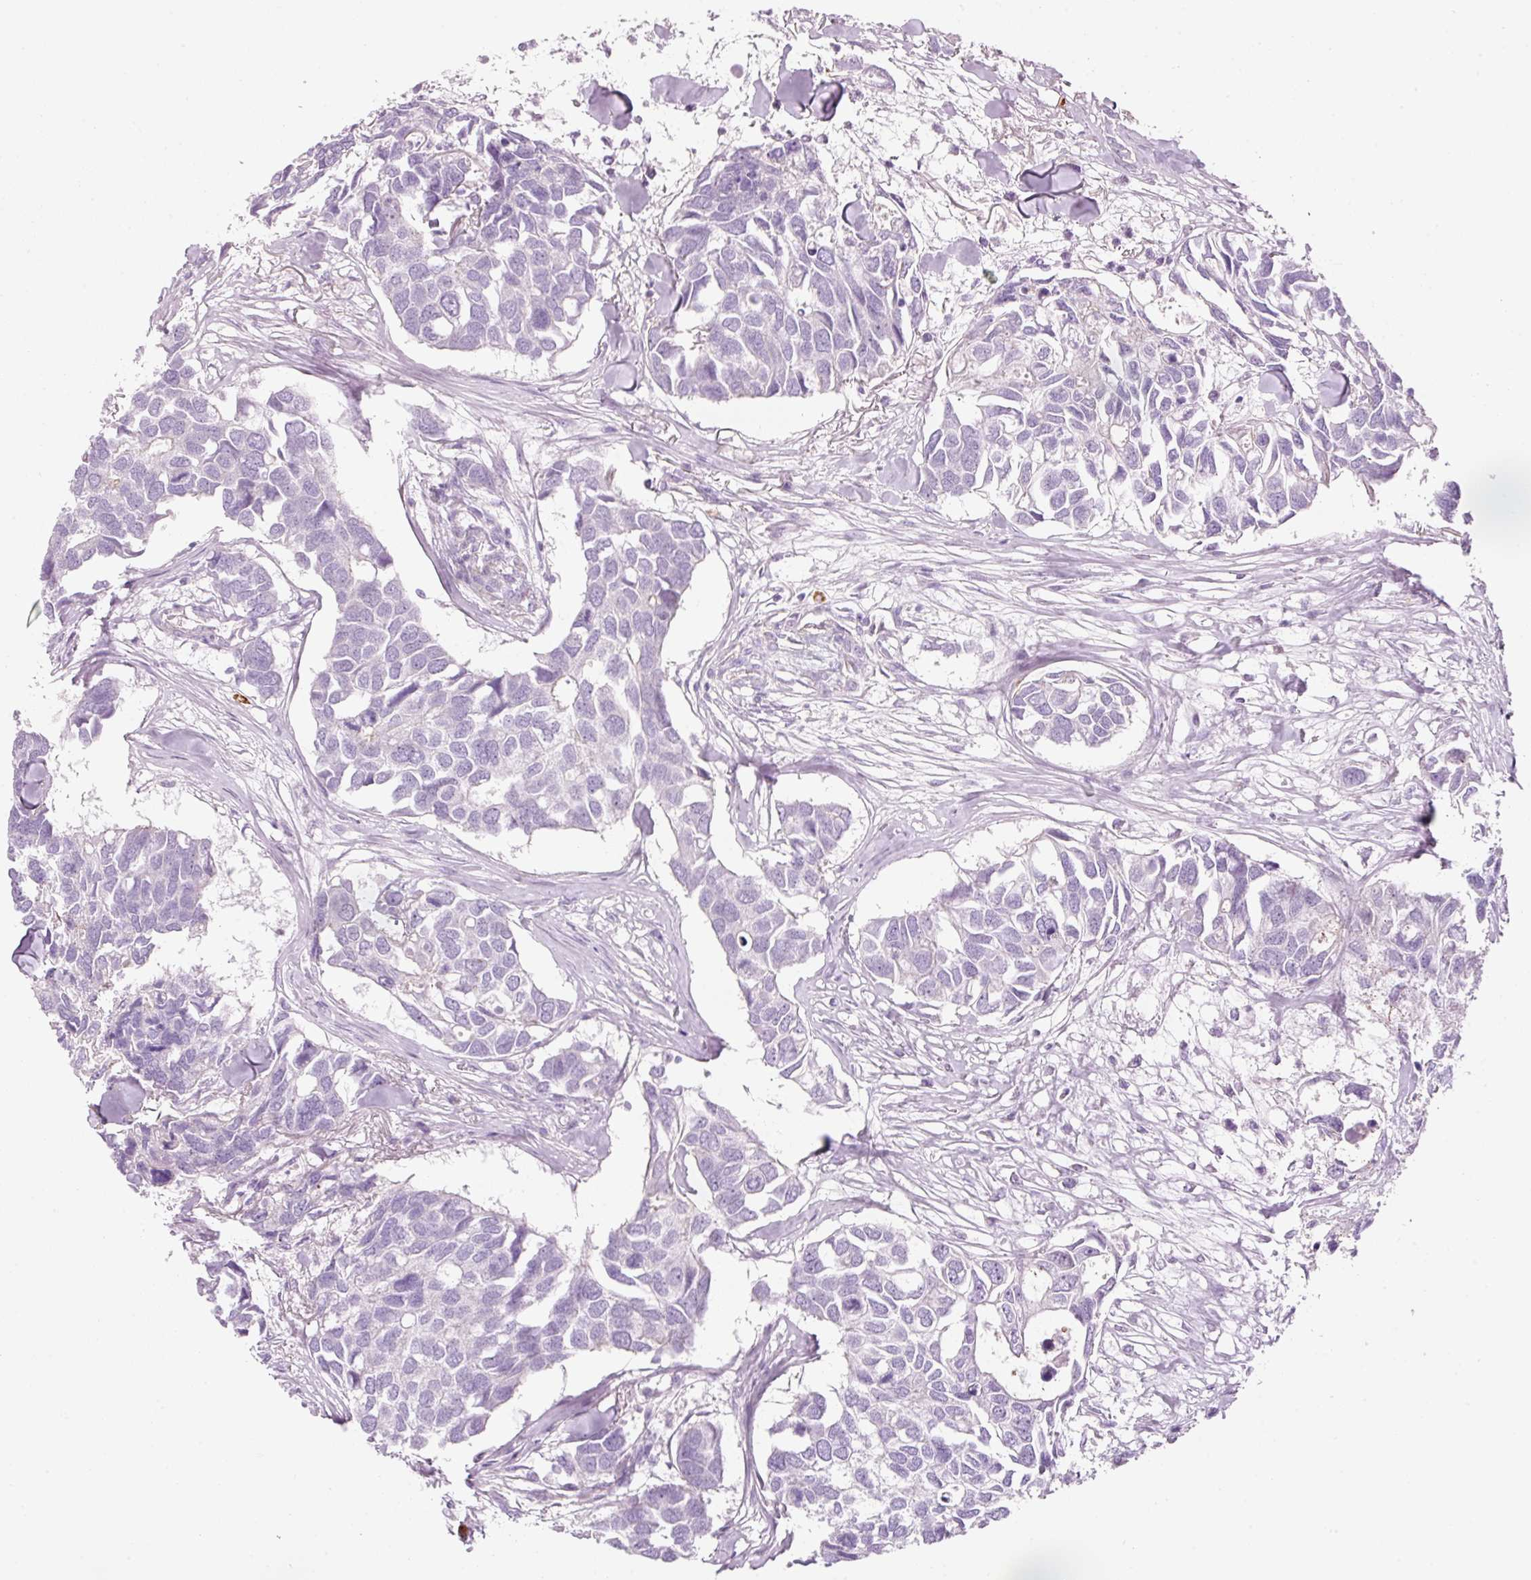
{"staining": {"intensity": "negative", "quantity": "none", "location": "none"}, "tissue": "breast cancer", "cell_type": "Tumor cells", "image_type": "cancer", "snomed": [{"axis": "morphology", "description": "Duct carcinoma"}, {"axis": "topography", "description": "Breast"}], "caption": "Image shows no significant protein staining in tumor cells of breast cancer (invasive ductal carcinoma).", "gene": "MAP3K3", "patient": {"sex": "female", "age": 83}}